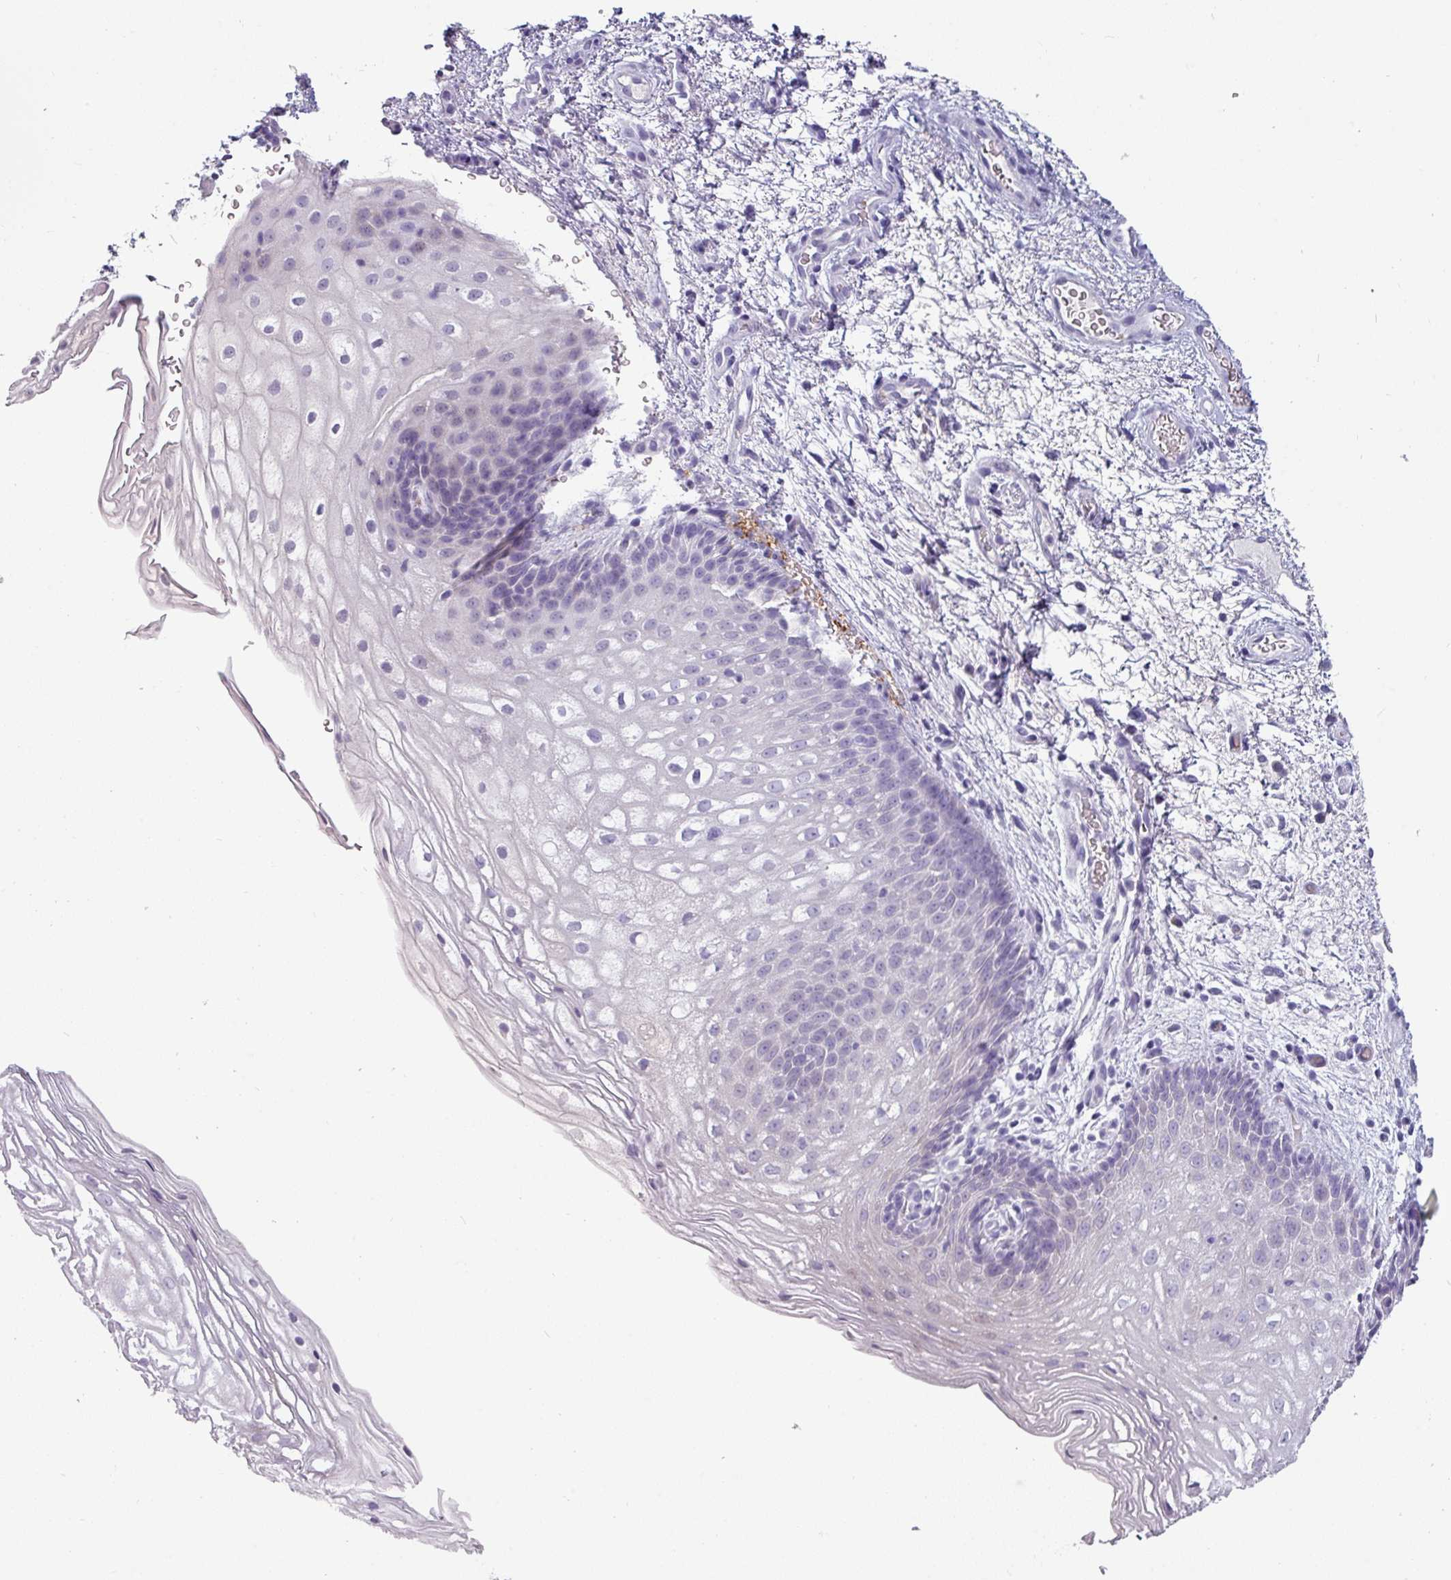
{"staining": {"intensity": "negative", "quantity": "none", "location": "none"}, "tissue": "vagina", "cell_type": "Squamous epithelial cells", "image_type": "normal", "snomed": [{"axis": "morphology", "description": "Normal tissue, NOS"}, {"axis": "topography", "description": "Vagina"}], "caption": "The IHC micrograph has no significant staining in squamous epithelial cells of vagina. (DAB (3,3'-diaminobenzidine) immunohistochemistry with hematoxylin counter stain).", "gene": "SLC26A9", "patient": {"sex": "female", "age": 47}}